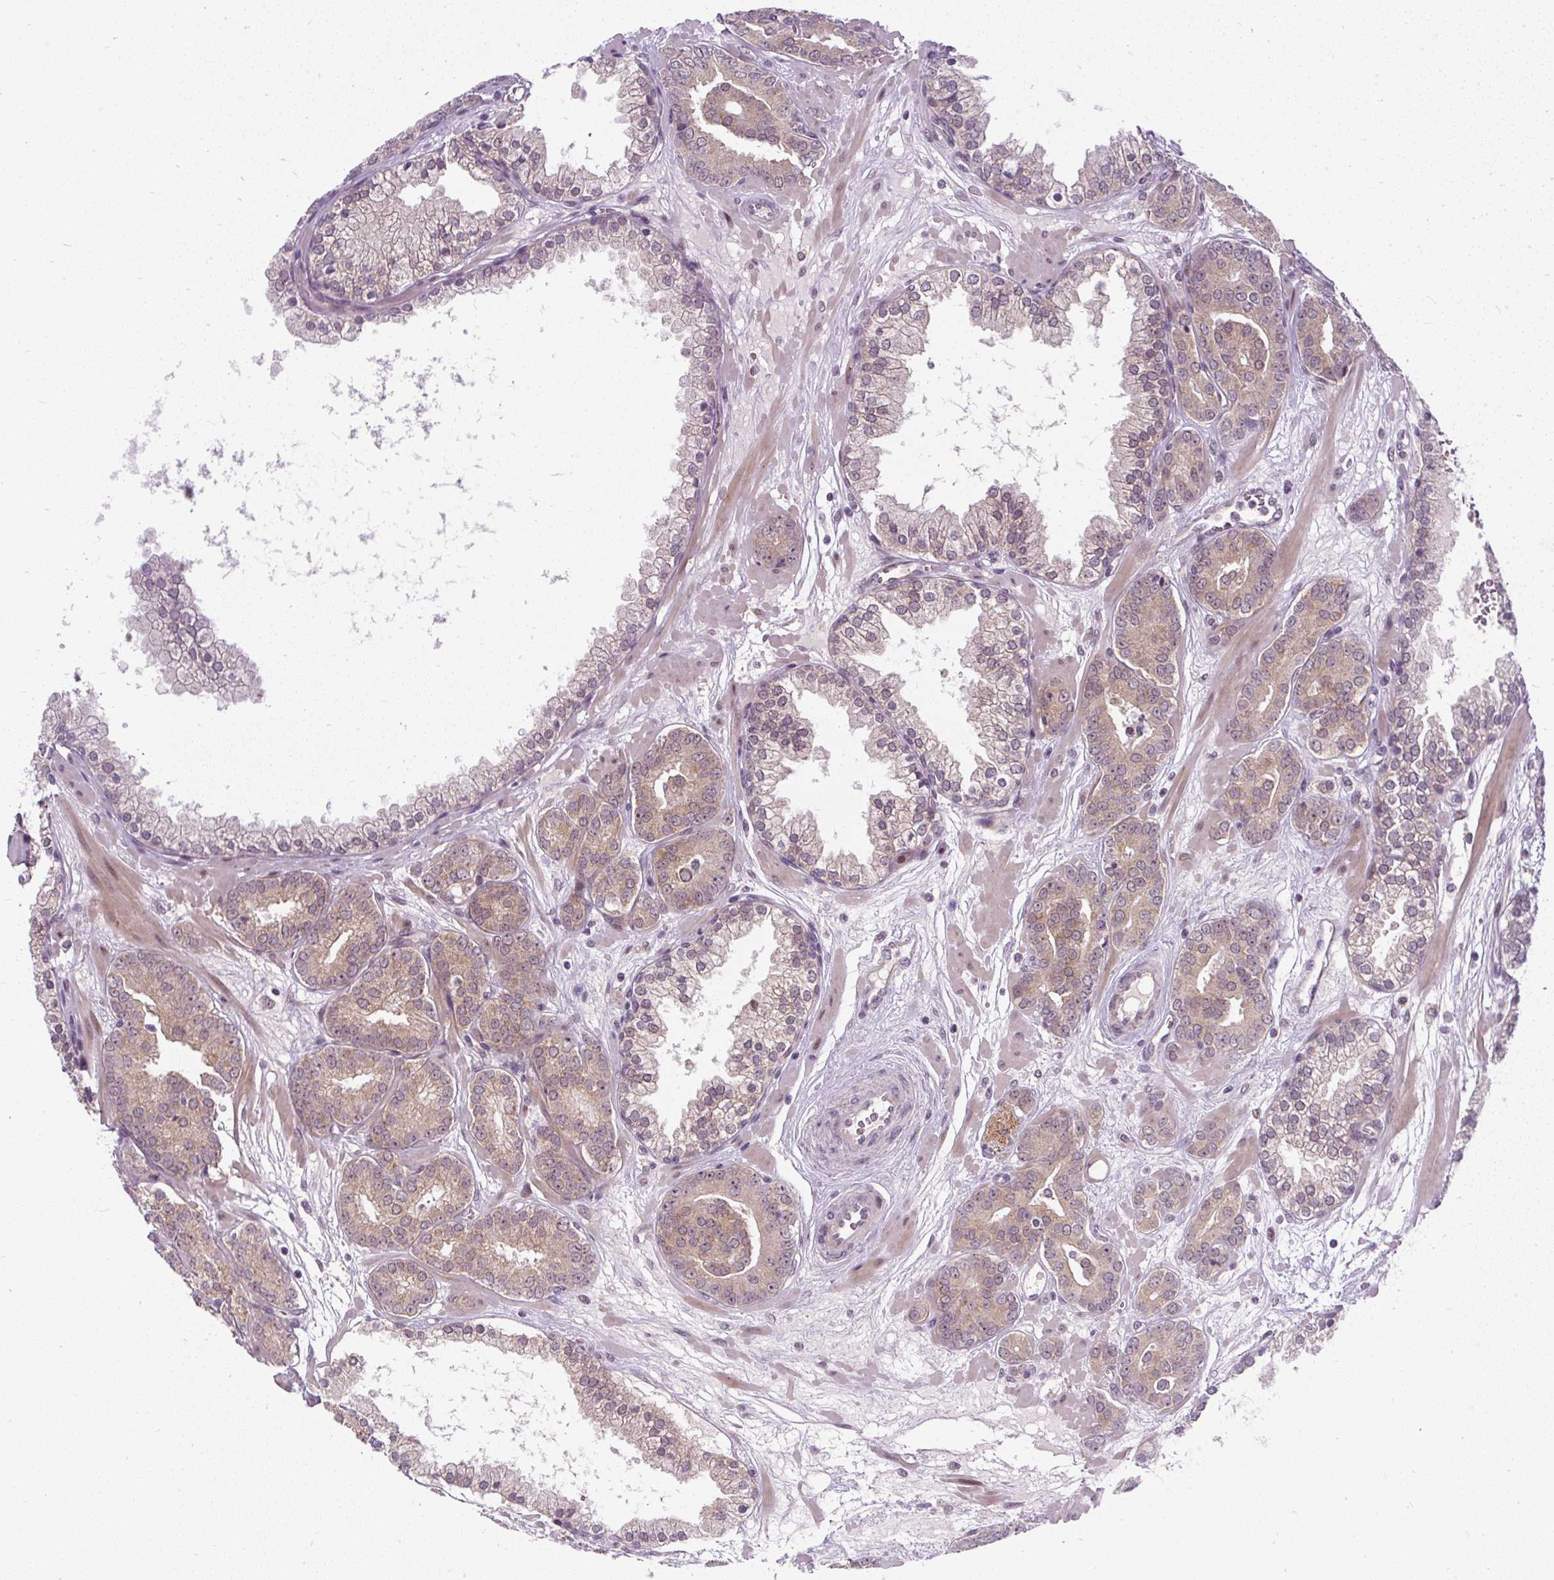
{"staining": {"intensity": "moderate", "quantity": ">75%", "location": "cytoplasmic/membranous,nuclear"}, "tissue": "prostate cancer", "cell_type": "Tumor cells", "image_type": "cancer", "snomed": [{"axis": "morphology", "description": "Adenocarcinoma, High grade"}, {"axis": "topography", "description": "Prostate"}], "caption": "IHC of prostate high-grade adenocarcinoma displays medium levels of moderate cytoplasmic/membranous and nuclear staining in approximately >75% of tumor cells. The staining was performed using DAB to visualize the protein expression in brown, while the nuclei were stained in blue with hematoxylin (Magnification: 20x).", "gene": "FAM117B", "patient": {"sex": "male", "age": 66}}